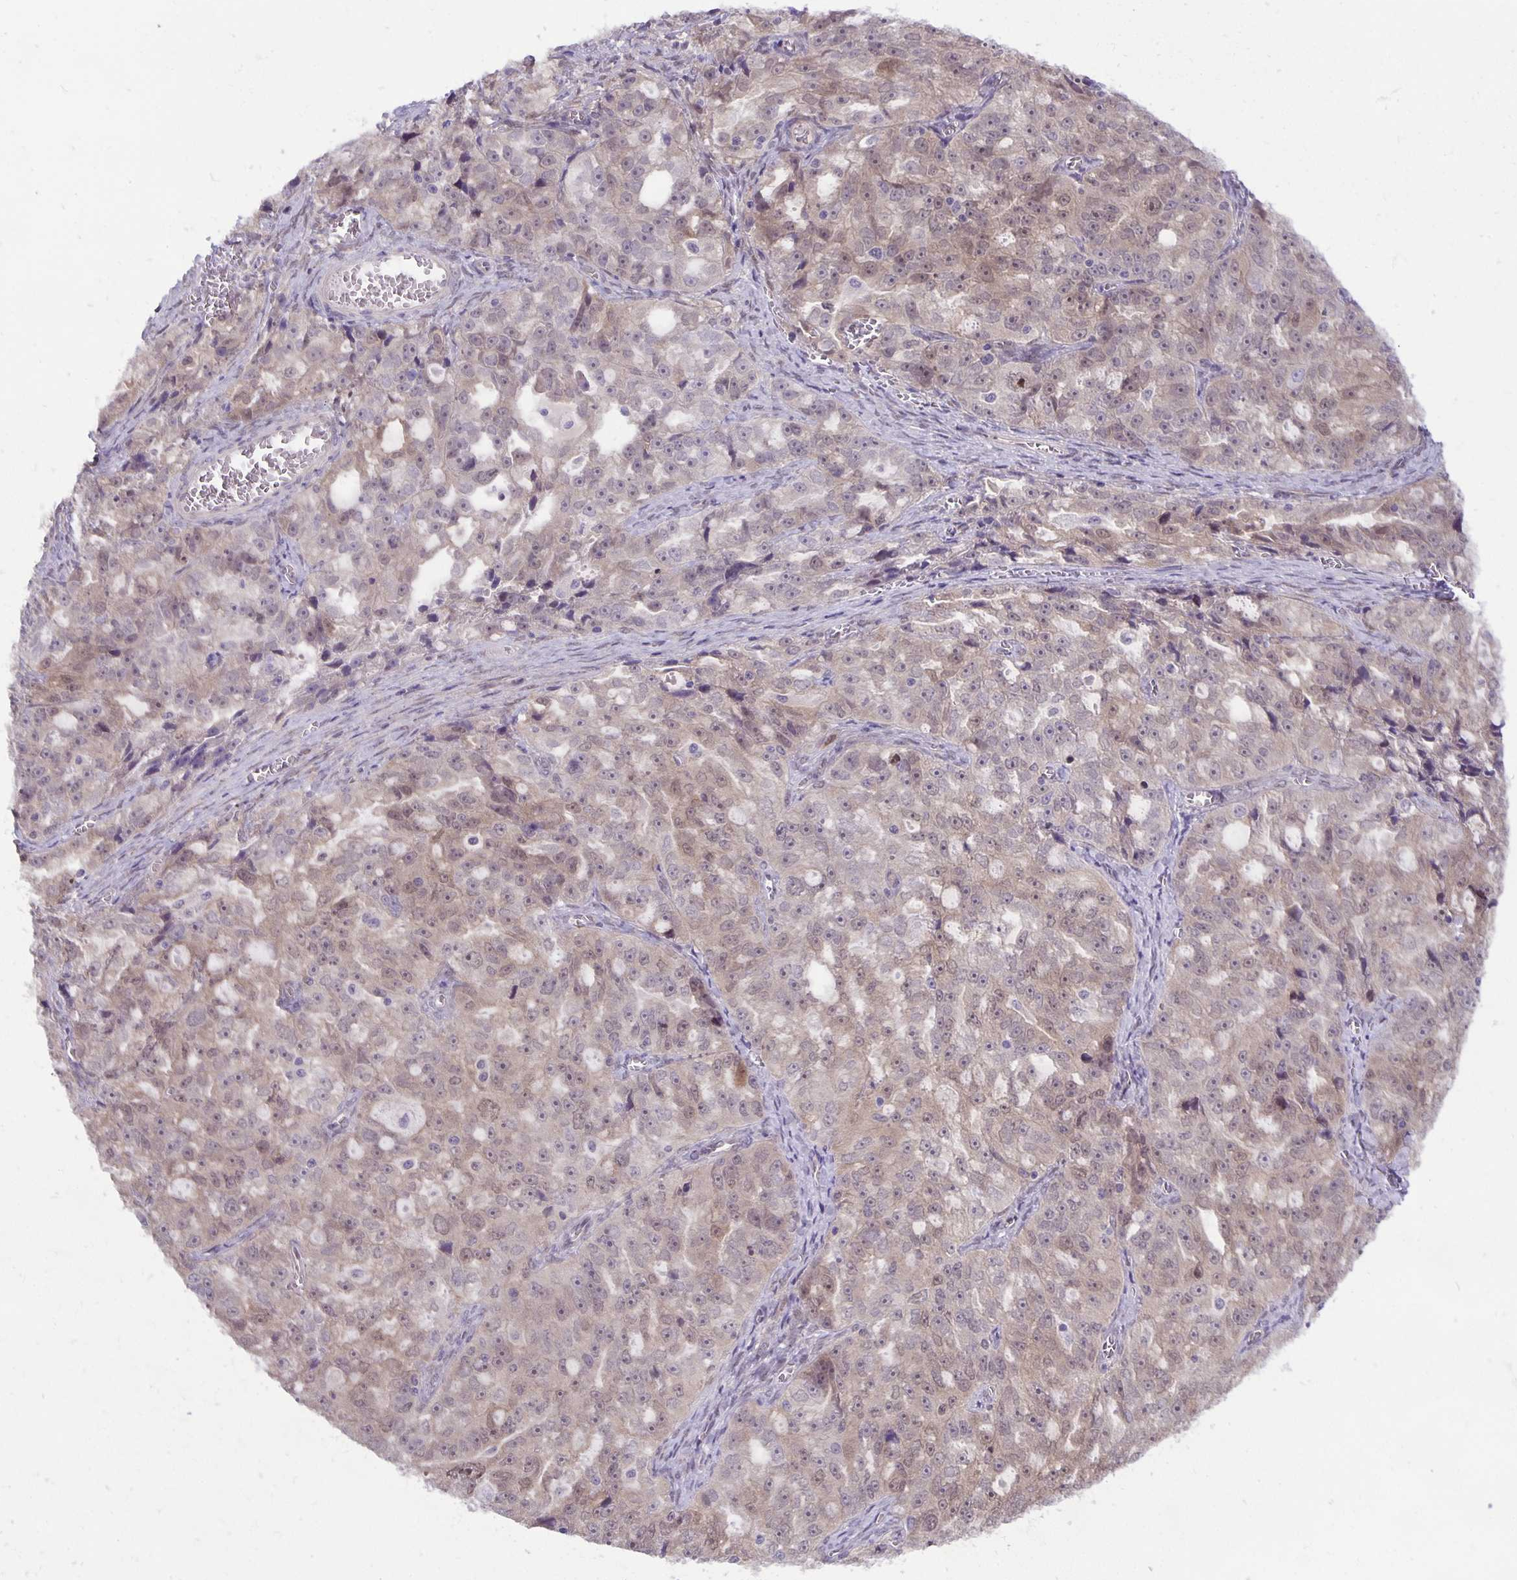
{"staining": {"intensity": "weak", "quantity": "25%-75%", "location": "cytoplasmic/membranous"}, "tissue": "ovarian cancer", "cell_type": "Tumor cells", "image_type": "cancer", "snomed": [{"axis": "morphology", "description": "Cystadenocarcinoma, serous, NOS"}, {"axis": "topography", "description": "Ovary"}], "caption": "Serous cystadenocarcinoma (ovarian) stained for a protein demonstrates weak cytoplasmic/membranous positivity in tumor cells.", "gene": "TAX1BP3", "patient": {"sex": "female", "age": 51}}